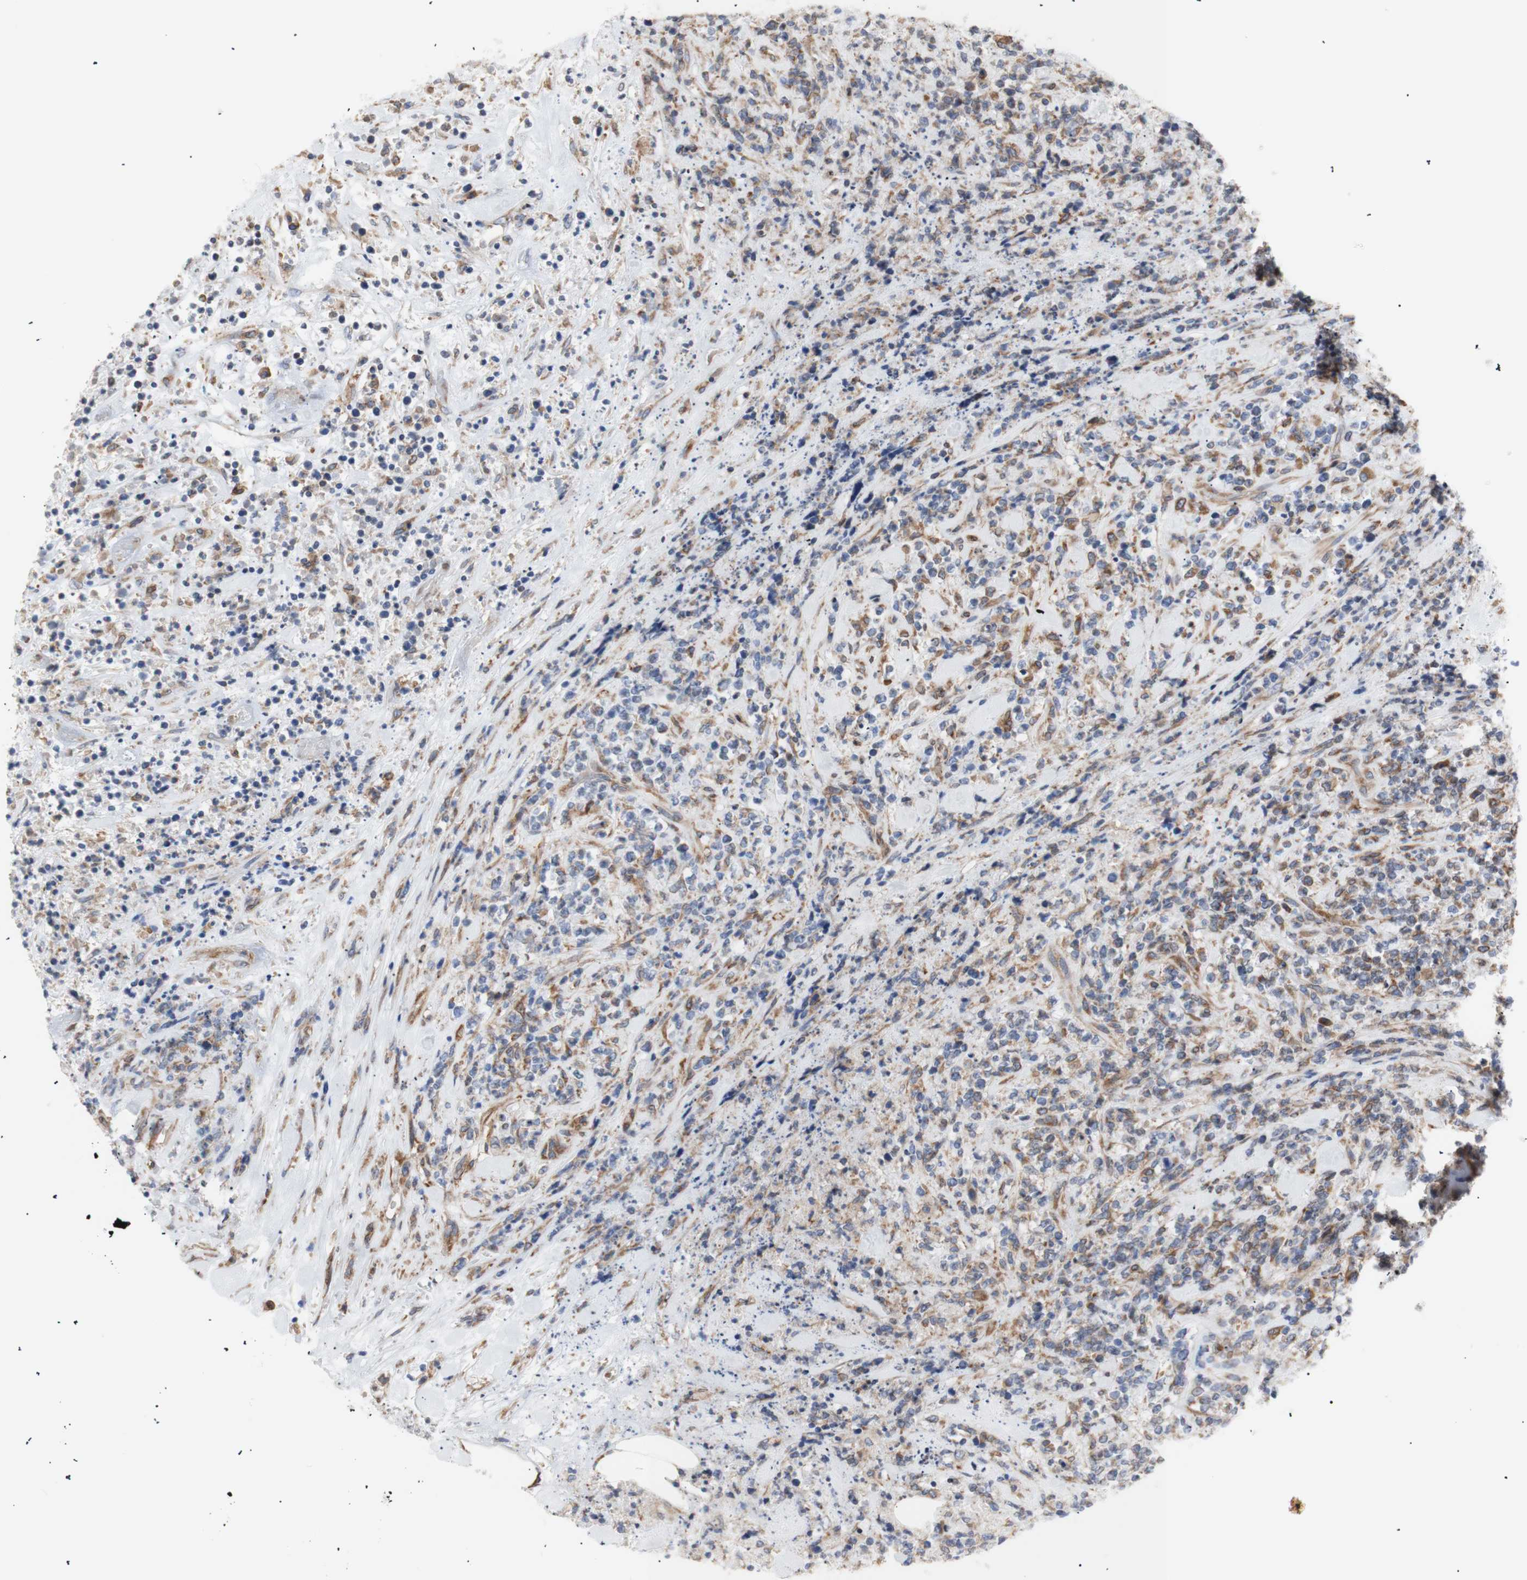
{"staining": {"intensity": "moderate", "quantity": "25%-75%", "location": "cytoplasmic/membranous"}, "tissue": "lymphoma", "cell_type": "Tumor cells", "image_type": "cancer", "snomed": [{"axis": "morphology", "description": "Malignant lymphoma, non-Hodgkin's type, High grade"}, {"axis": "topography", "description": "Soft tissue"}], "caption": "Immunohistochemistry (IHC) micrograph of human malignant lymphoma, non-Hodgkin's type (high-grade) stained for a protein (brown), which shows medium levels of moderate cytoplasmic/membranous positivity in about 25%-75% of tumor cells.", "gene": "ERLIN1", "patient": {"sex": "male", "age": 18}}